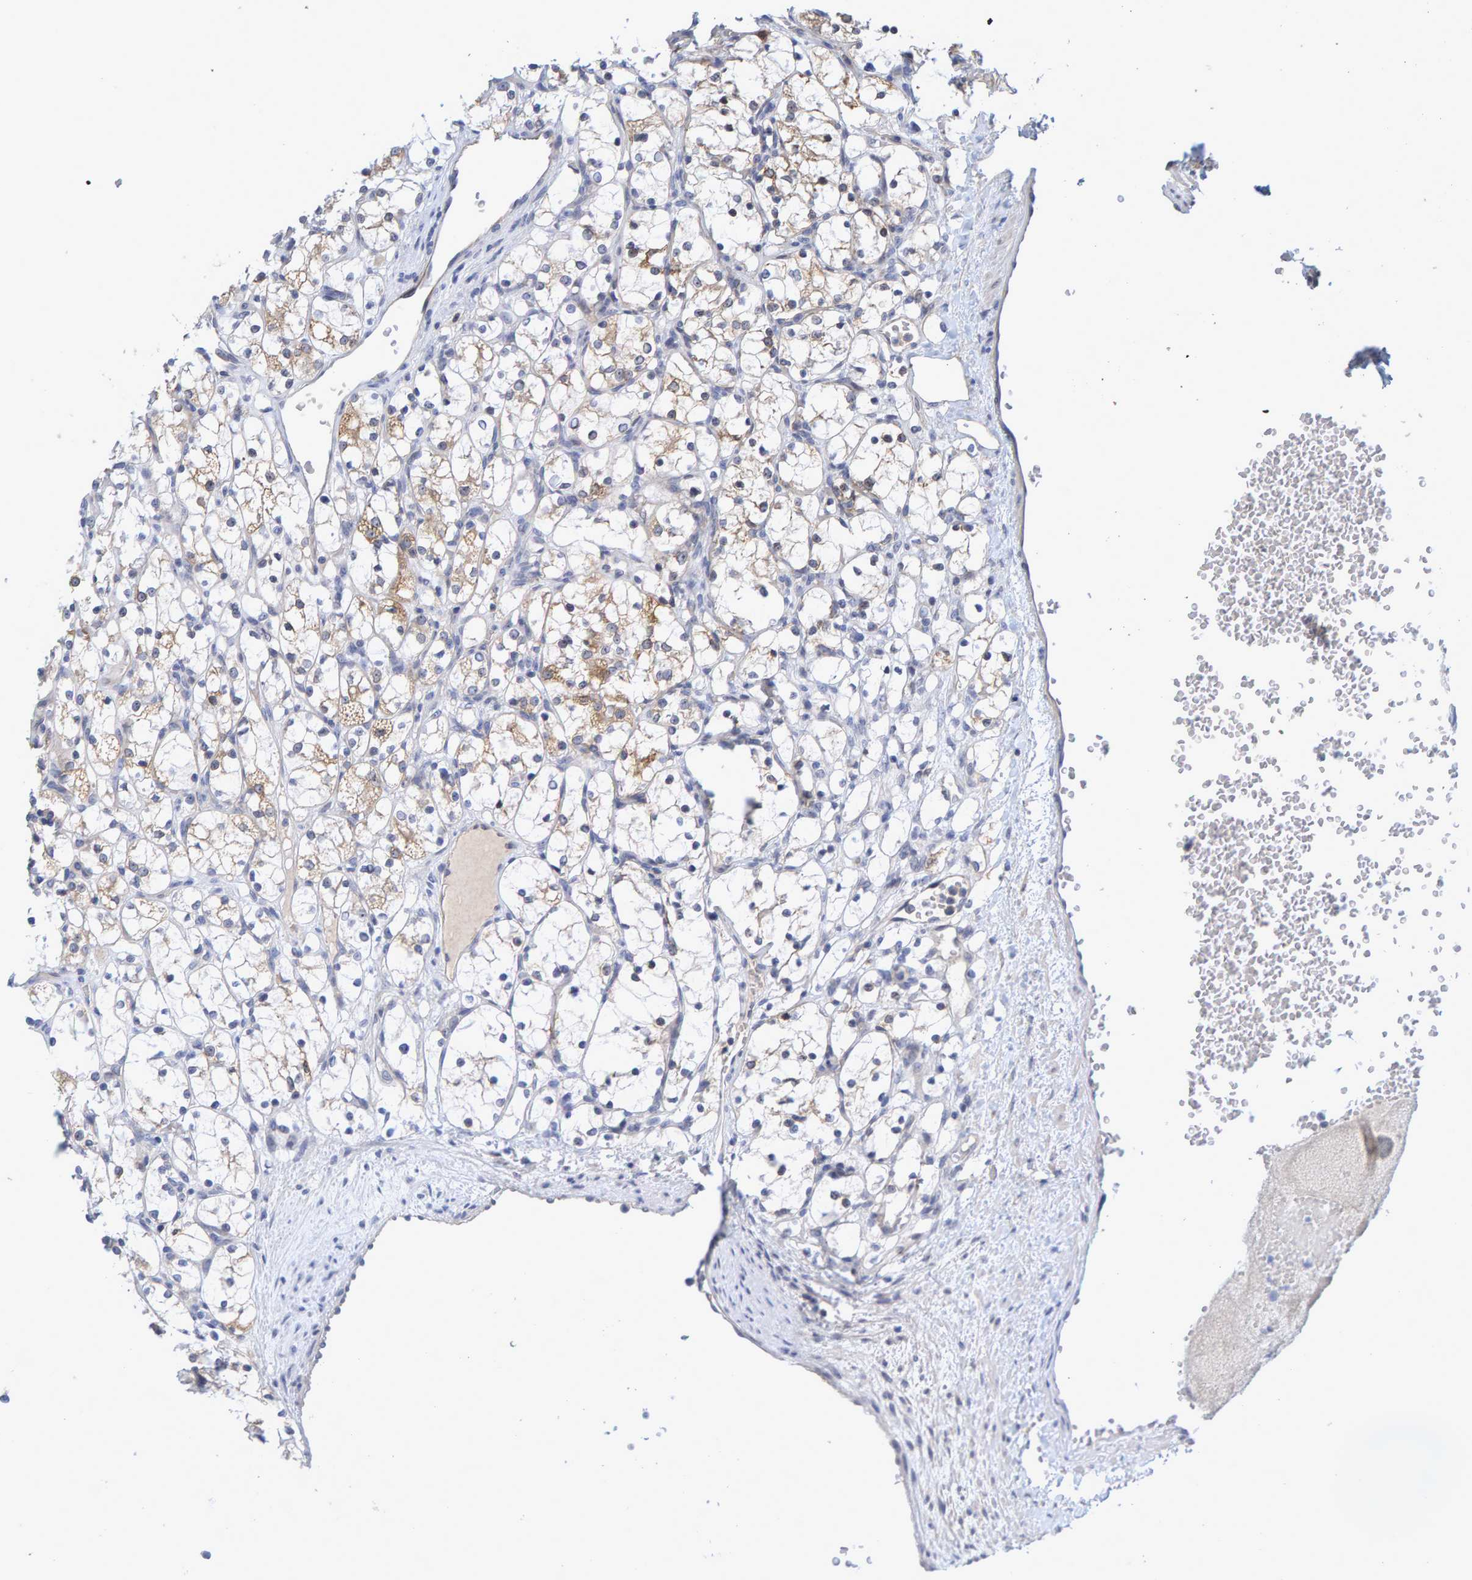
{"staining": {"intensity": "weak", "quantity": "<25%", "location": "cytoplasmic/membranous"}, "tissue": "renal cancer", "cell_type": "Tumor cells", "image_type": "cancer", "snomed": [{"axis": "morphology", "description": "Adenocarcinoma, NOS"}, {"axis": "topography", "description": "Kidney"}], "caption": "This histopathology image is of renal cancer stained with immunohistochemistry (IHC) to label a protein in brown with the nuclei are counter-stained blue. There is no positivity in tumor cells.", "gene": "ZNF77", "patient": {"sex": "female", "age": 69}}